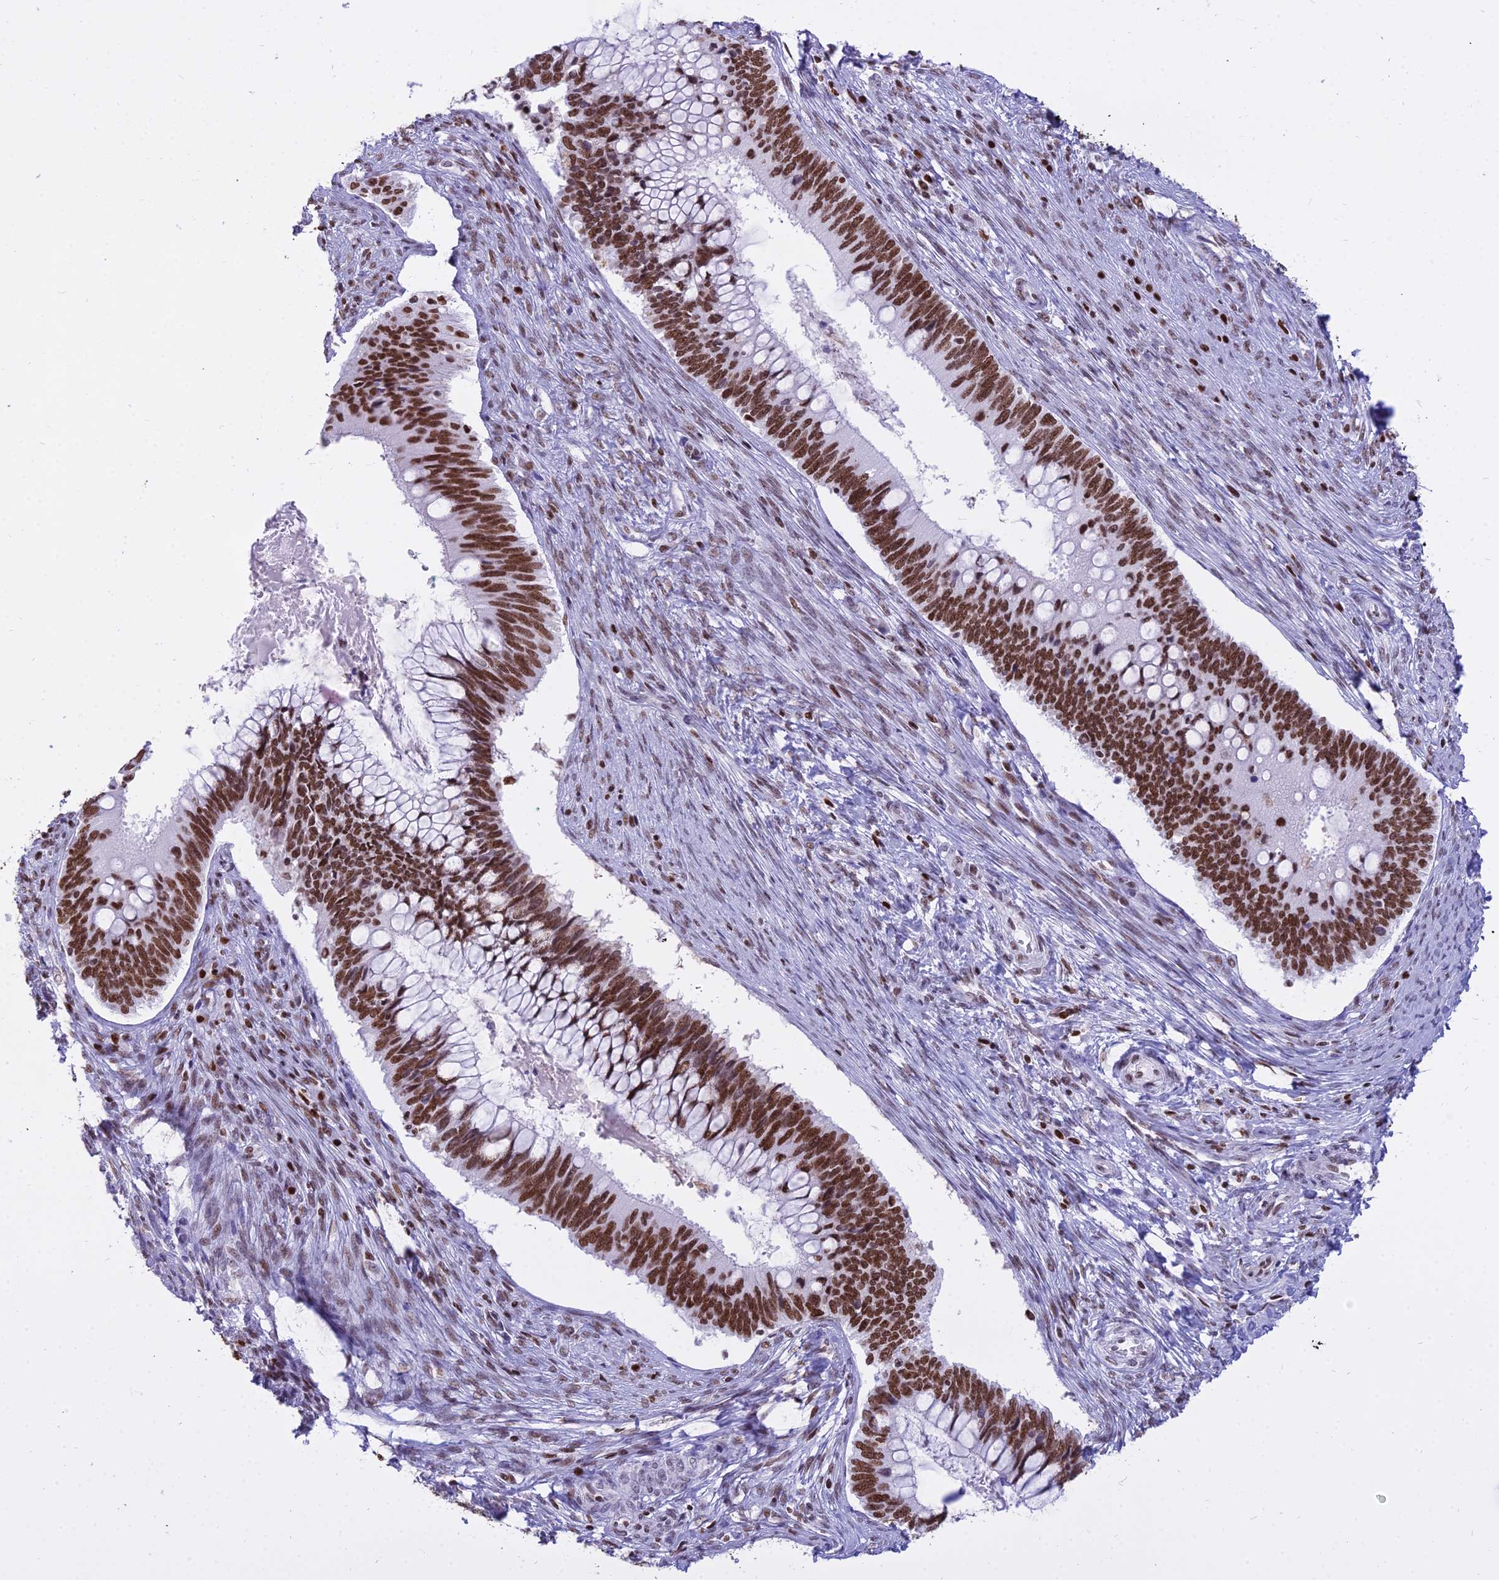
{"staining": {"intensity": "strong", "quantity": ">75%", "location": "nuclear"}, "tissue": "cervical cancer", "cell_type": "Tumor cells", "image_type": "cancer", "snomed": [{"axis": "morphology", "description": "Adenocarcinoma, NOS"}, {"axis": "topography", "description": "Cervix"}], "caption": "Immunohistochemistry photomicrograph of cervical cancer stained for a protein (brown), which shows high levels of strong nuclear positivity in about >75% of tumor cells.", "gene": "PARP1", "patient": {"sex": "female", "age": 42}}